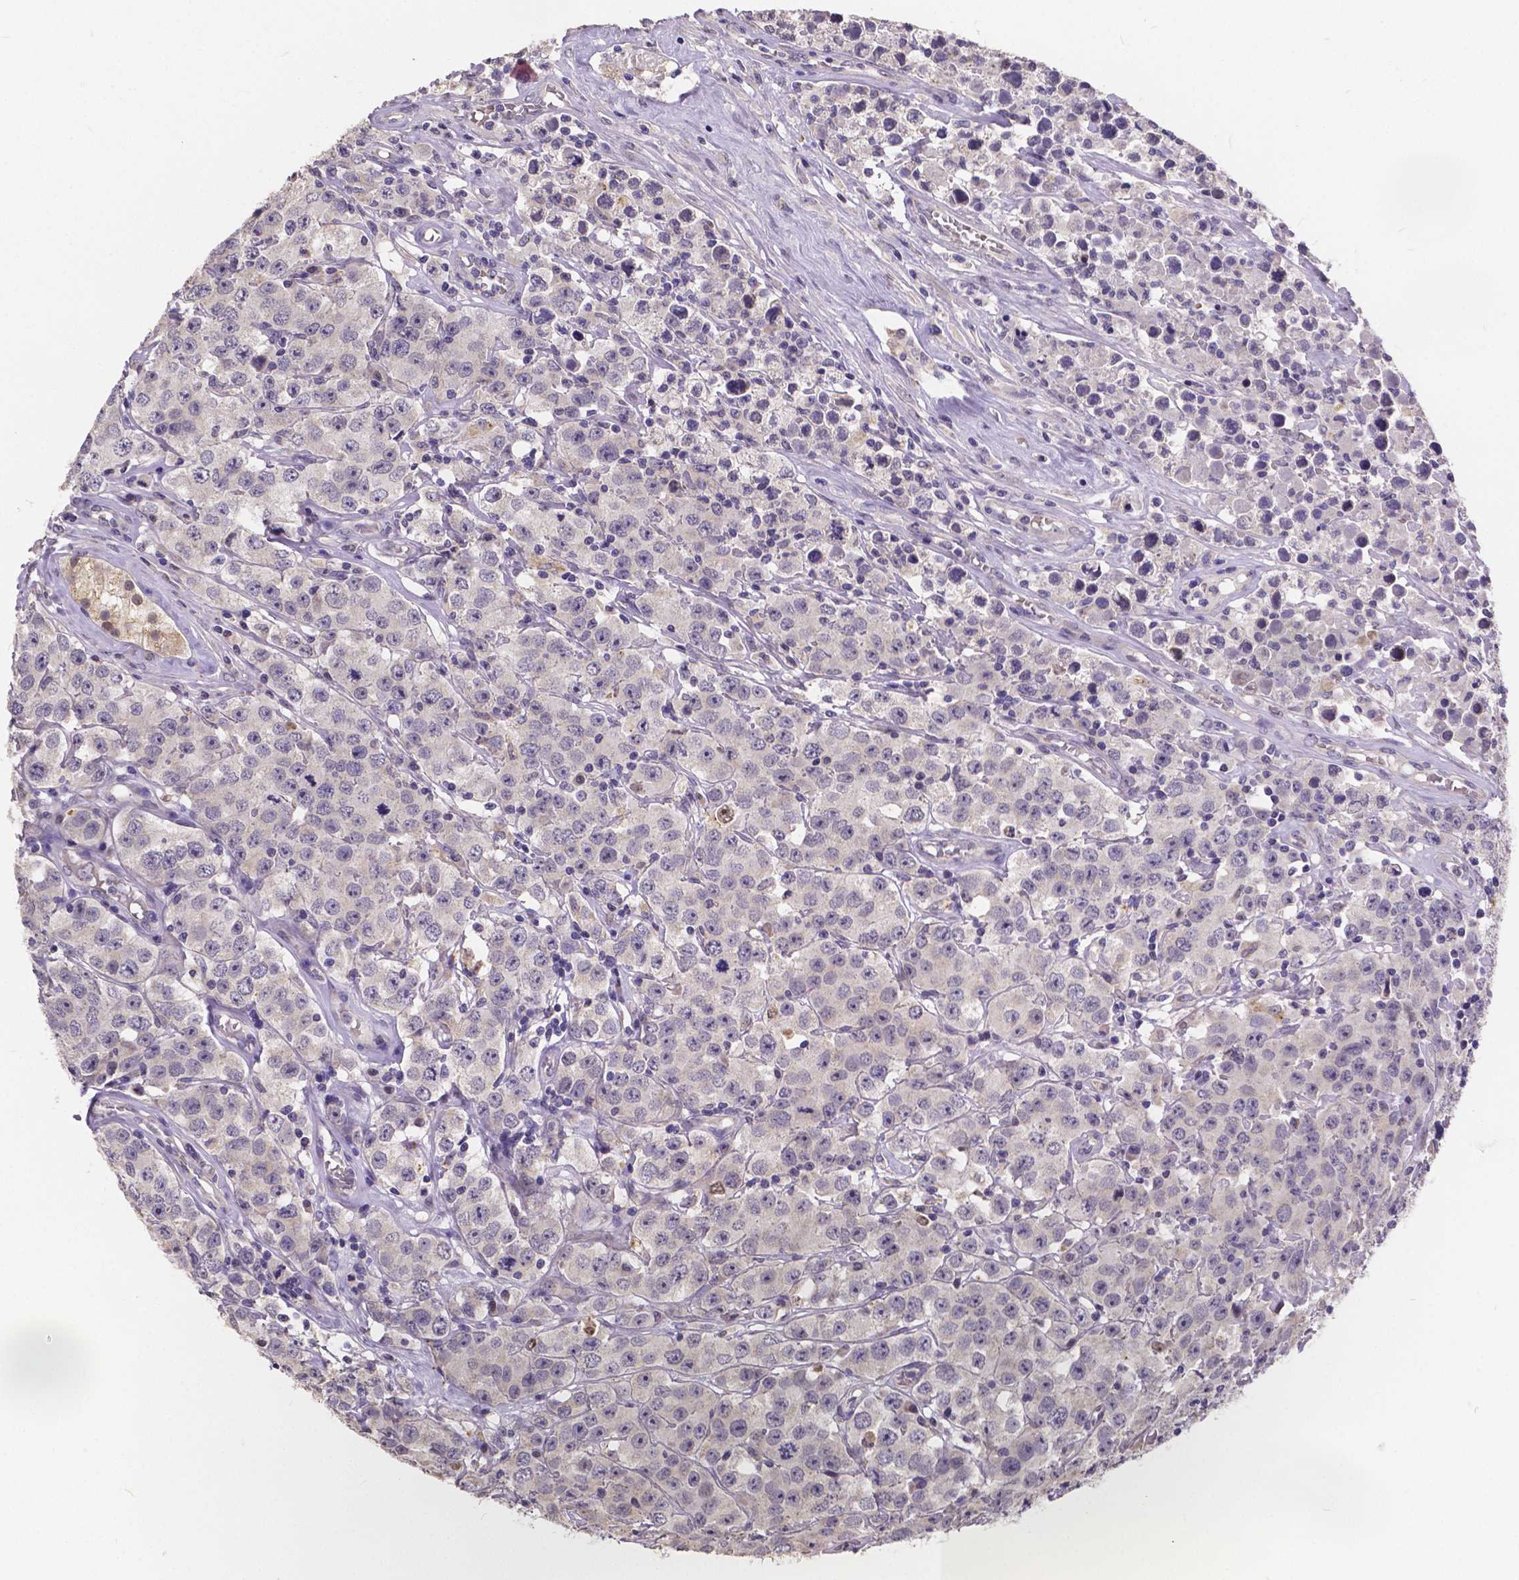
{"staining": {"intensity": "negative", "quantity": "none", "location": "none"}, "tissue": "testis cancer", "cell_type": "Tumor cells", "image_type": "cancer", "snomed": [{"axis": "morphology", "description": "Seminoma, NOS"}, {"axis": "topography", "description": "Testis"}], "caption": "This is an immunohistochemistry (IHC) histopathology image of seminoma (testis). There is no positivity in tumor cells.", "gene": "CTNNA2", "patient": {"sex": "male", "age": 52}}